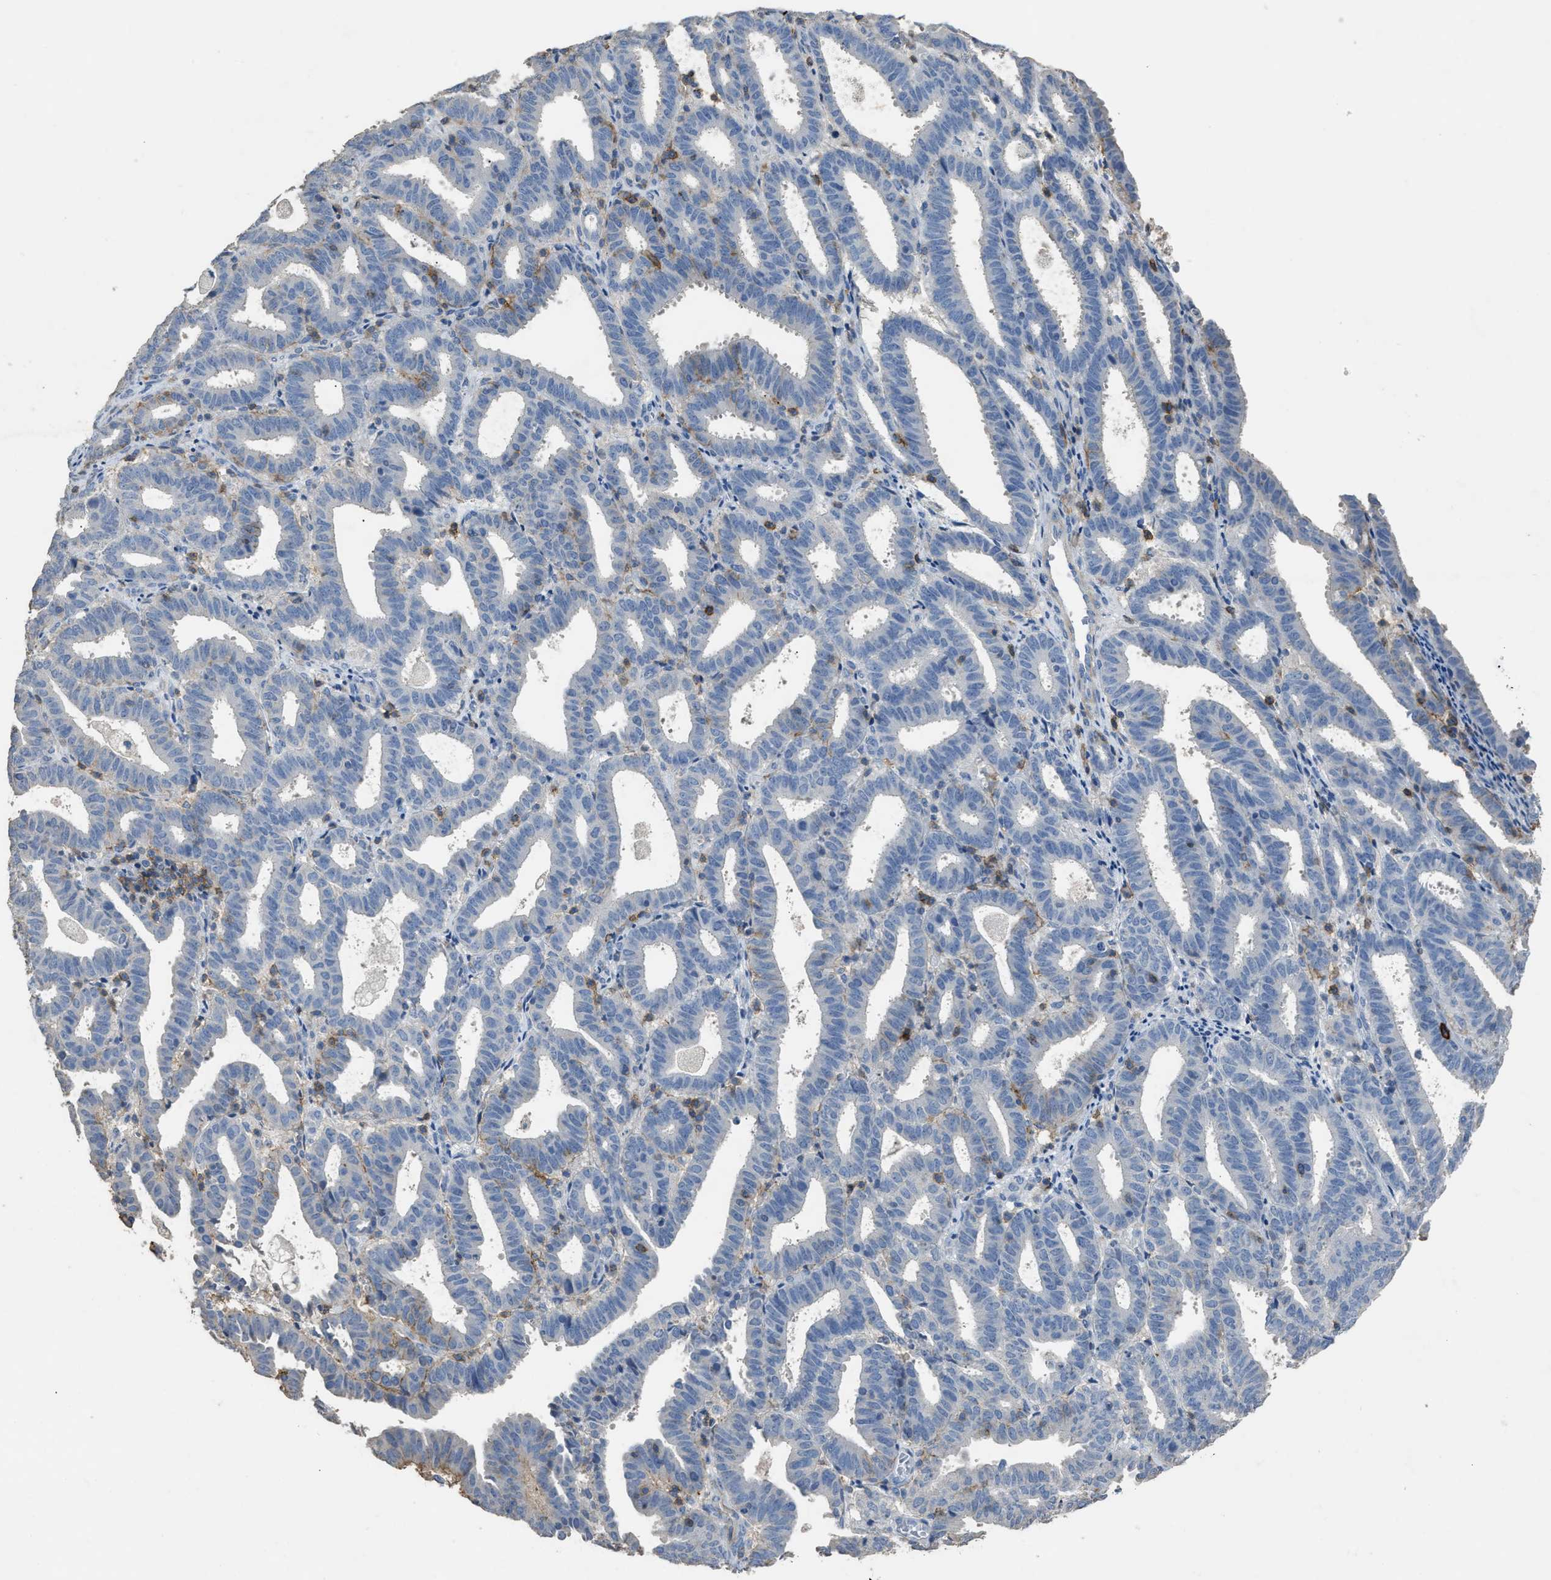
{"staining": {"intensity": "negative", "quantity": "none", "location": "none"}, "tissue": "endometrial cancer", "cell_type": "Tumor cells", "image_type": "cancer", "snomed": [{"axis": "morphology", "description": "Adenocarcinoma, NOS"}, {"axis": "topography", "description": "Uterus"}], "caption": "Tumor cells show no significant positivity in endometrial cancer (adenocarcinoma).", "gene": "OR51E1", "patient": {"sex": "female", "age": 83}}